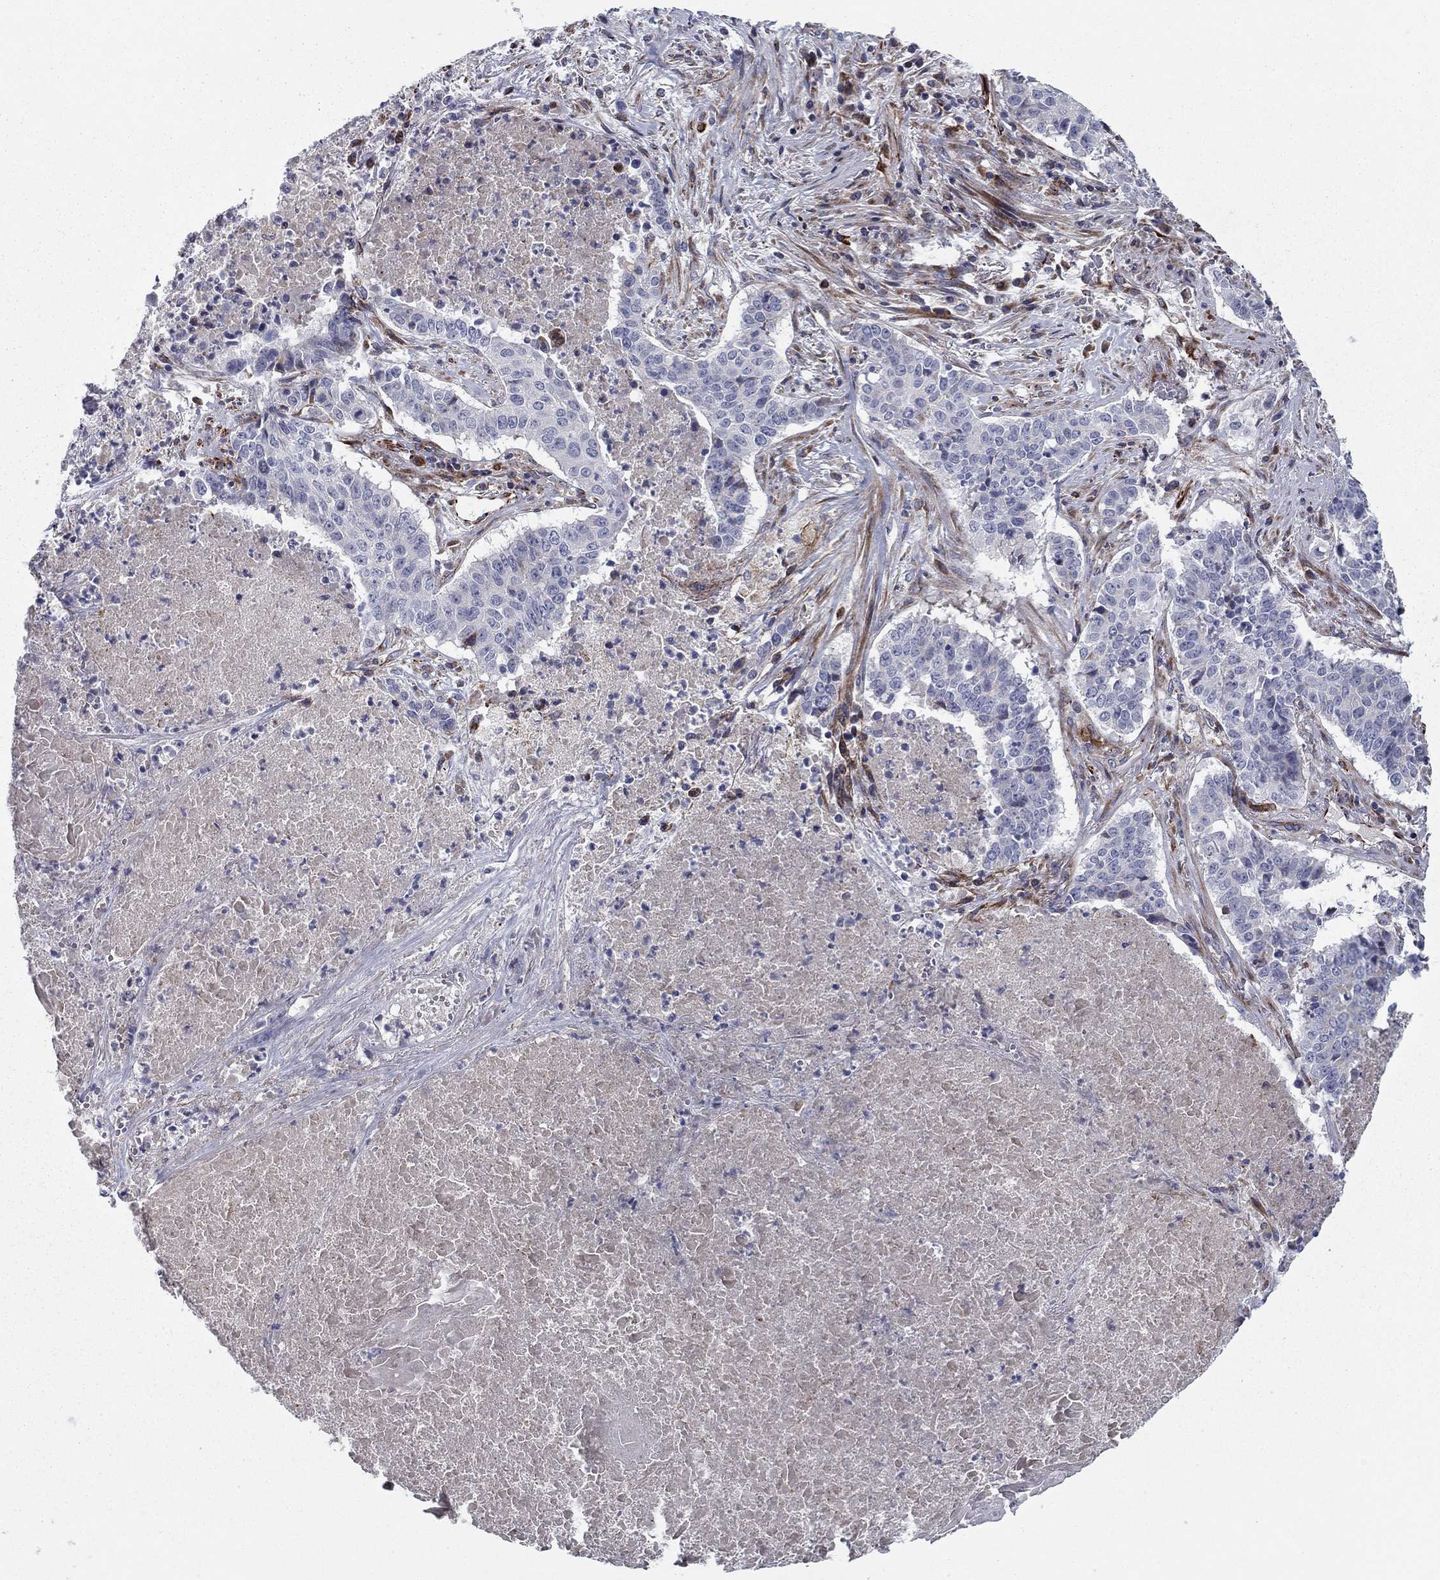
{"staining": {"intensity": "negative", "quantity": "none", "location": "none"}, "tissue": "lung cancer", "cell_type": "Tumor cells", "image_type": "cancer", "snomed": [{"axis": "morphology", "description": "Squamous cell carcinoma, NOS"}, {"axis": "topography", "description": "Lung"}], "caption": "DAB immunohistochemical staining of lung cancer (squamous cell carcinoma) shows no significant expression in tumor cells.", "gene": "CLSTN1", "patient": {"sex": "male", "age": 64}}